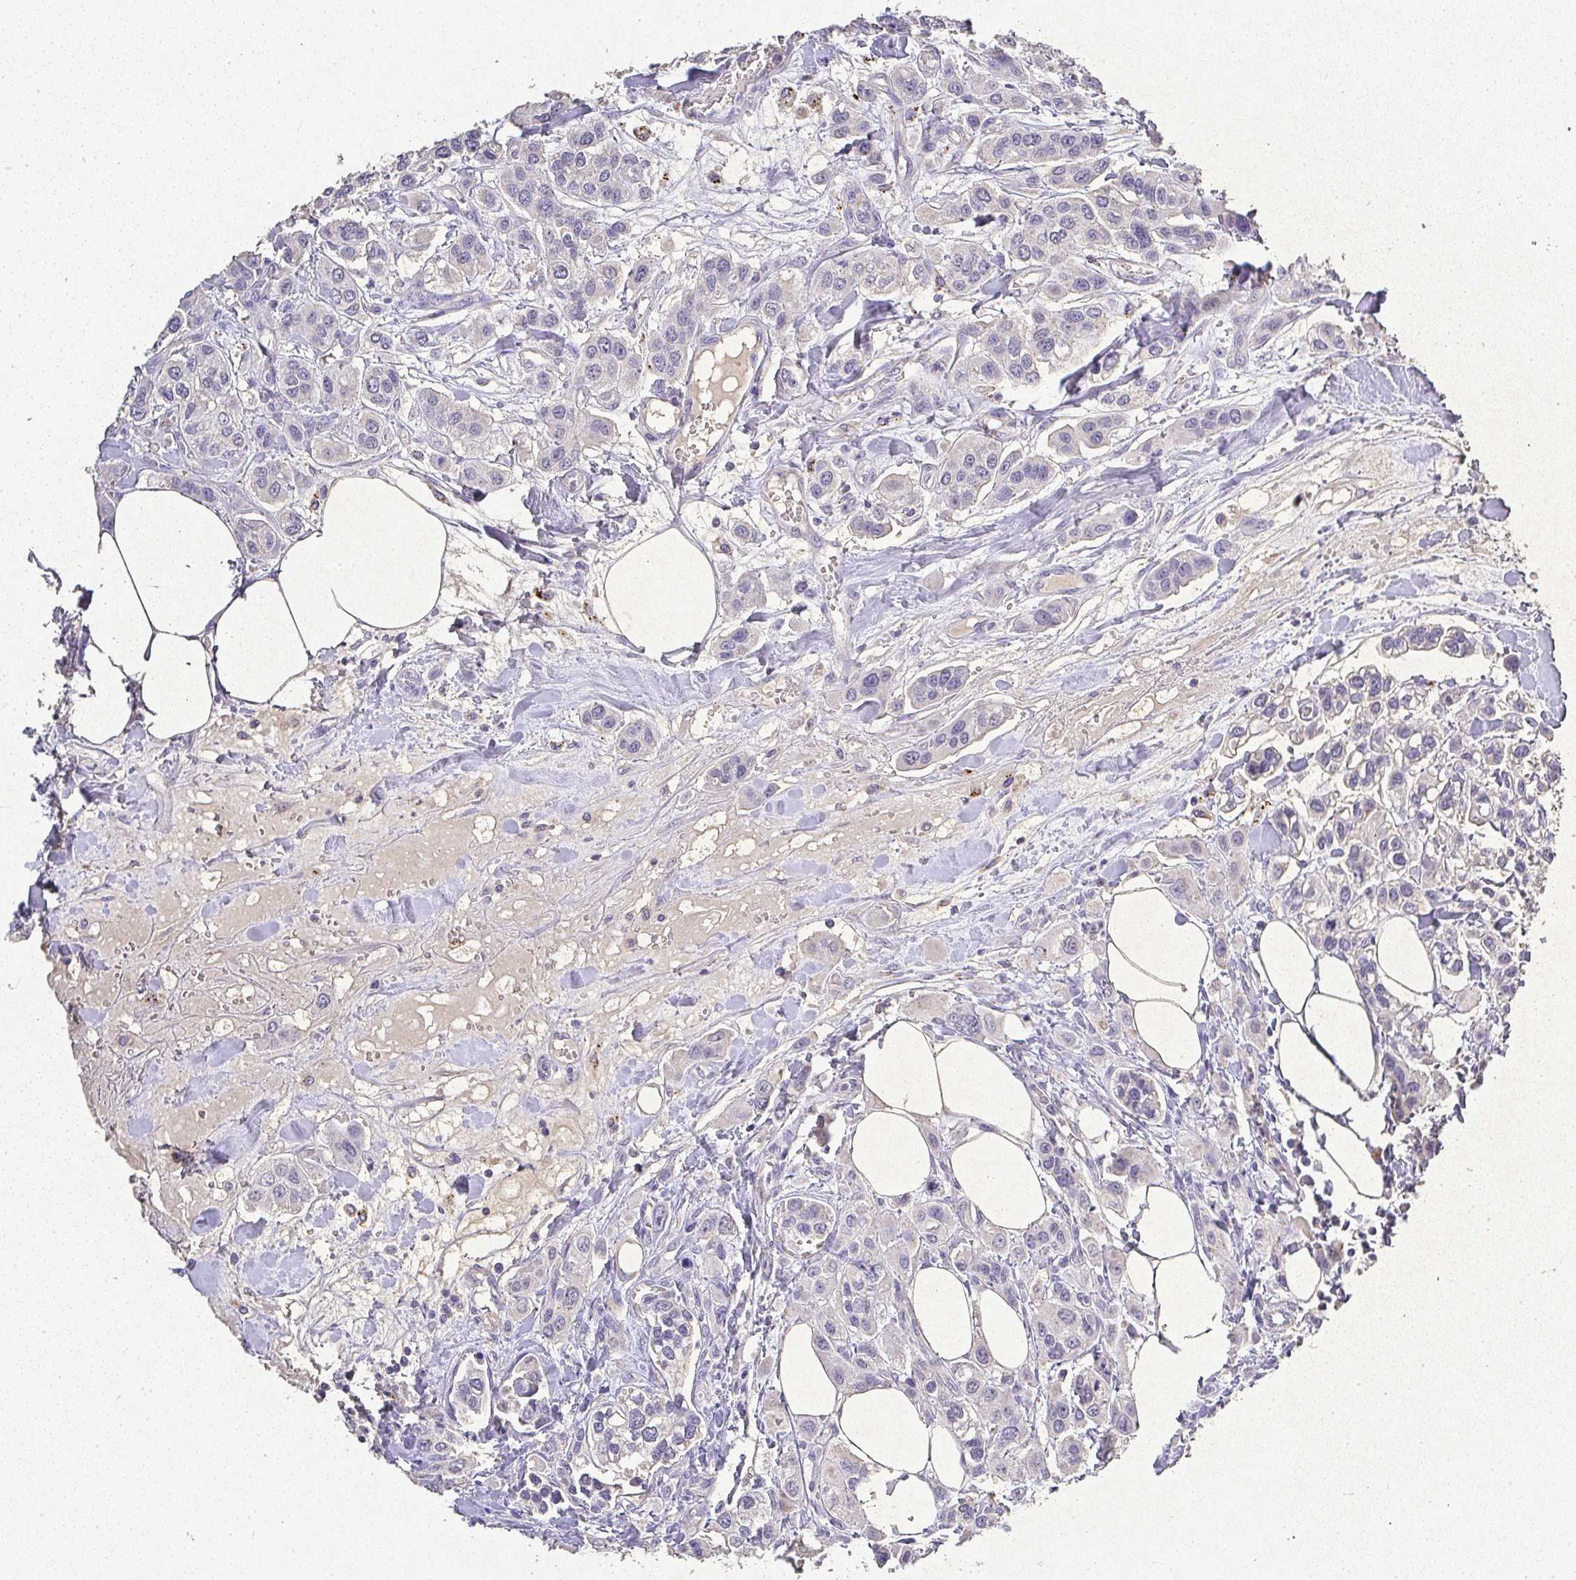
{"staining": {"intensity": "negative", "quantity": "none", "location": "none"}, "tissue": "urothelial cancer", "cell_type": "Tumor cells", "image_type": "cancer", "snomed": [{"axis": "morphology", "description": "Urothelial carcinoma, High grade"}, {"axis": "topography", "description": "Urinary bladder"}], "caption": "An IHC image of urothelial cancer is shown. There is no staining in tumor cells of urothelial cancer. The staining was performed using DAB to visualize the protein expression in brown, while the nuclei were stained in blue with hematoxylin (Magnification: 20x).", "gene": "RPS2", "patient": {"sex": "male", "age": 67}}